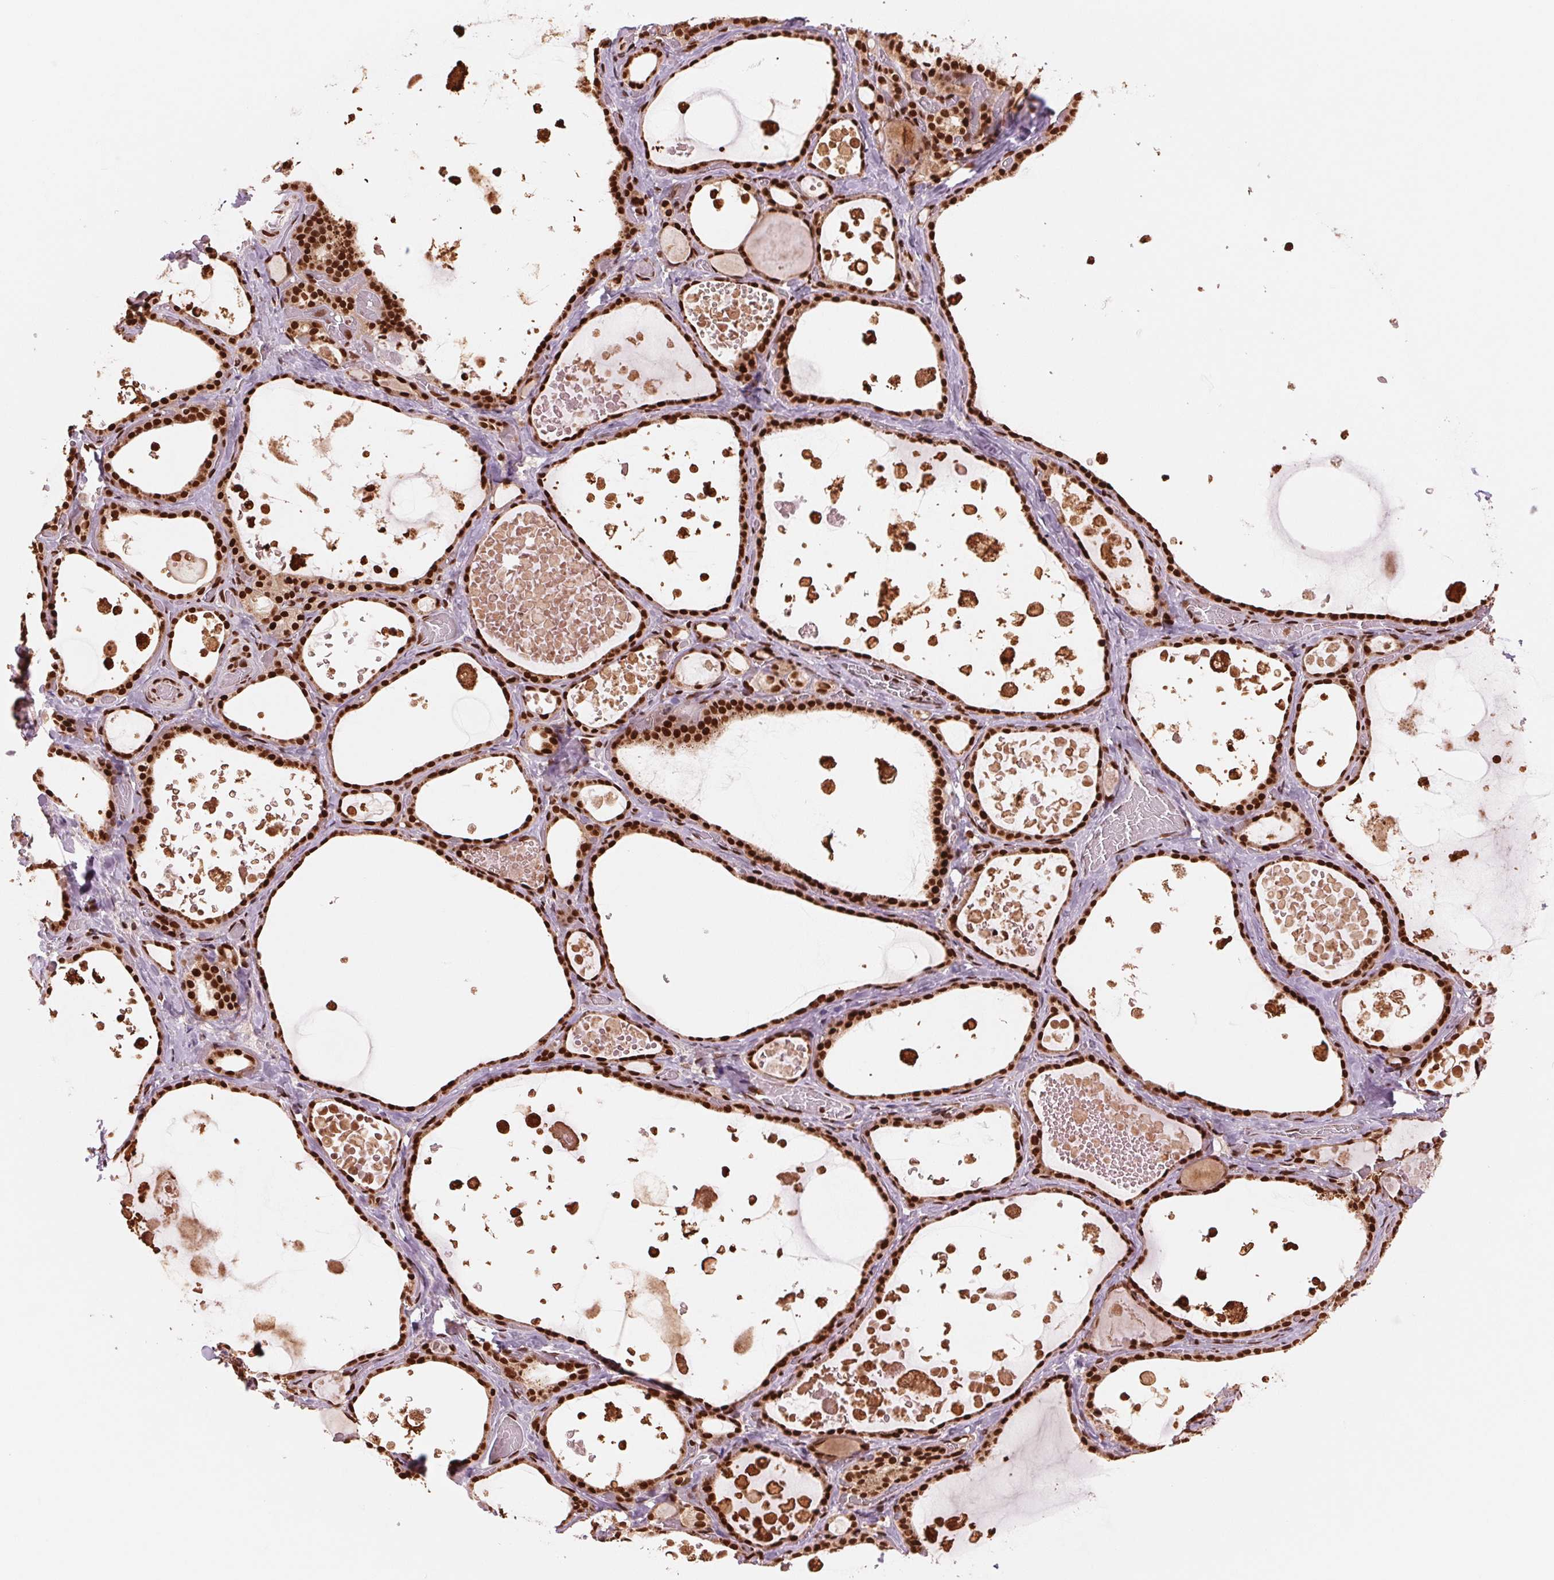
{"staining": {"intensity": "strong", "quantity": ">75%", "location": "nuclear"}, "tissue": "thyroid gland", "cell_type": "Glandular cells", "image_type": "normal", "snomed": [{"axis": "morphology", "description": "Normal tissue, NOS"}, {"axis": "topography", "description": "Thyroid gland"}], "caption": "Glandular cells reveal high levels of strong nuclear staining in about >75% of cells in benign thyroid gland.", "gene": "TTLL9", "patient": {"sex": "female", "age": 56}}